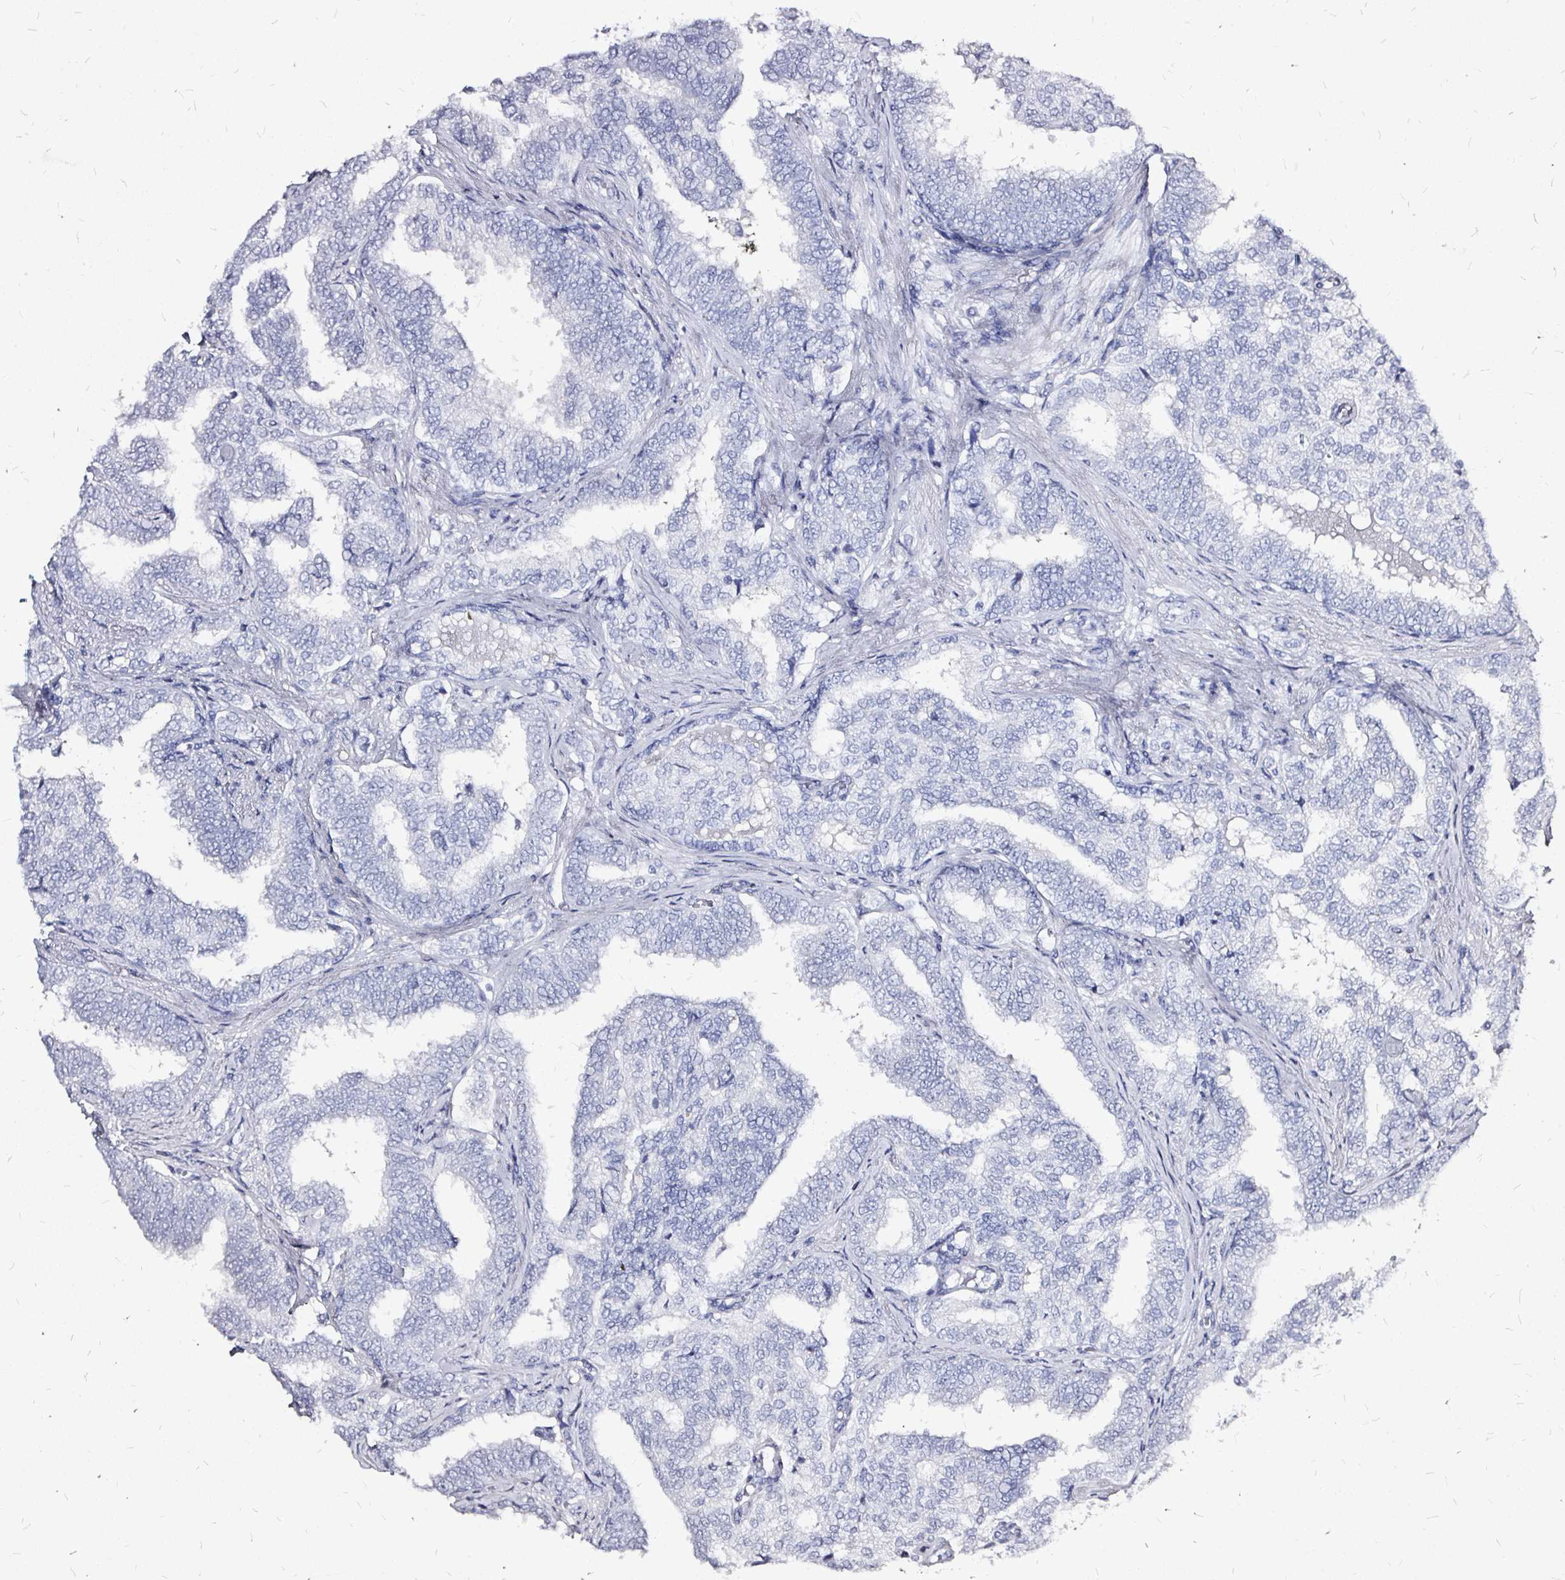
{"staining": {"intensity": "negative", "quantity": "none", "location": "none"}, "tissue": "prostate cancer", "cell_type": "Tumor cells", "image_type": "cancer", "snomed": [{"axis": "morphology", "description": "Adenocarcinoma, High grade"}, {"axis": "topography", "description": "Prostate"}], "caption": "A micrograph of prostate adenocarcinoma (high-grade) stained for a protein displays no brown staining in tumor cells.", "gene": "LUZP4", "patient": {"sex": "male", "age": 72}}